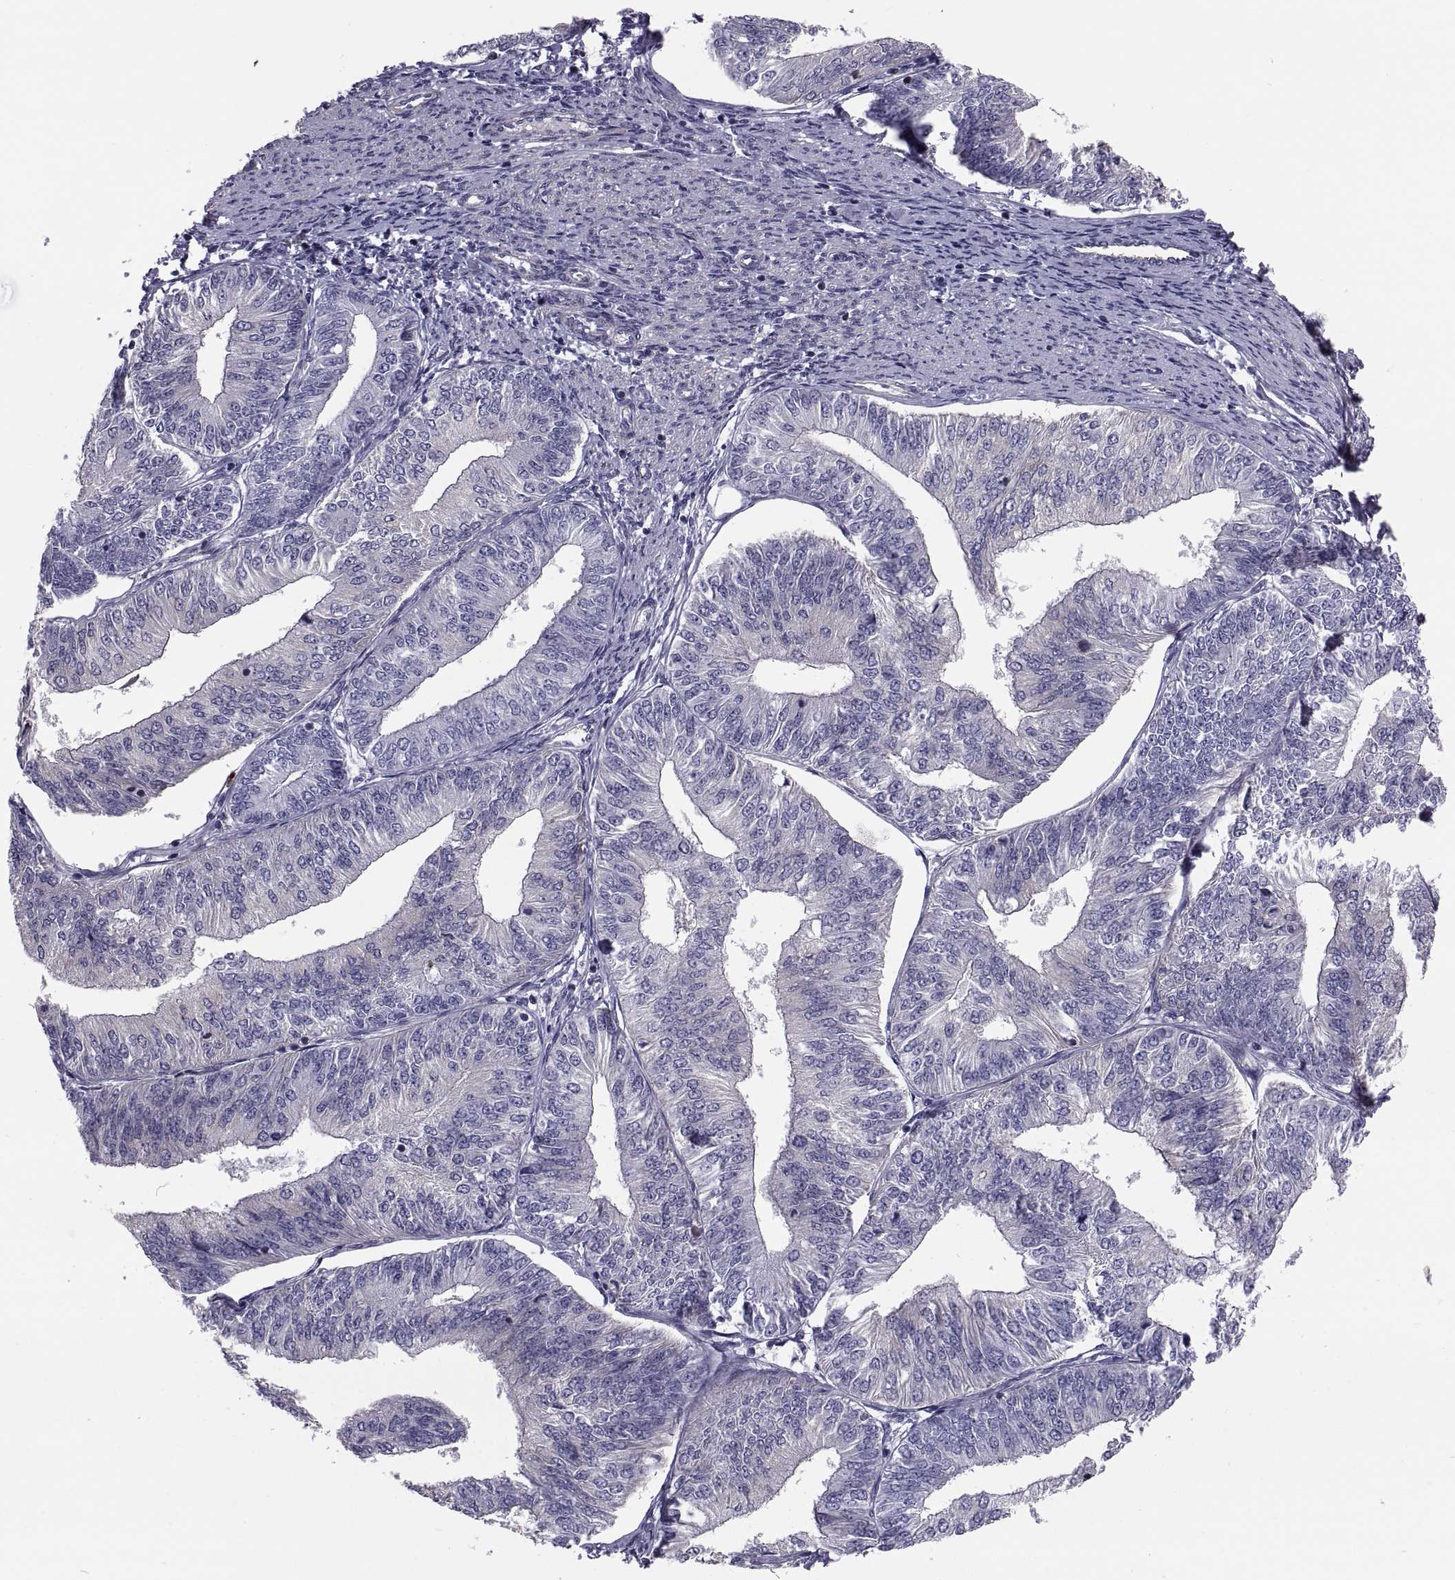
{"staining": {"intensity": "weak", "quantity": "<25%", "location": "cytoplasmic/membranous"}, "tissue": "endometrial cancer", "cell_type": "Tumor cells", "image_type": "cancer", "snomed": [{"axis": "morphology", "description": "Adenocarcinoma, NOS"}, {"axis": "topography", "description": "Endometrium"}], "caption": "This is a histopathology image of immunohistochemistry (IHC) staining of endometrial cancer (adenocarcinoma), which shows no positivity in tumor cells. (DAB immunohistochemistry (IHC) with hematoxylin counter stain).", "gene": "ANO1", "patient": {"sex": "female", "age": 58}}